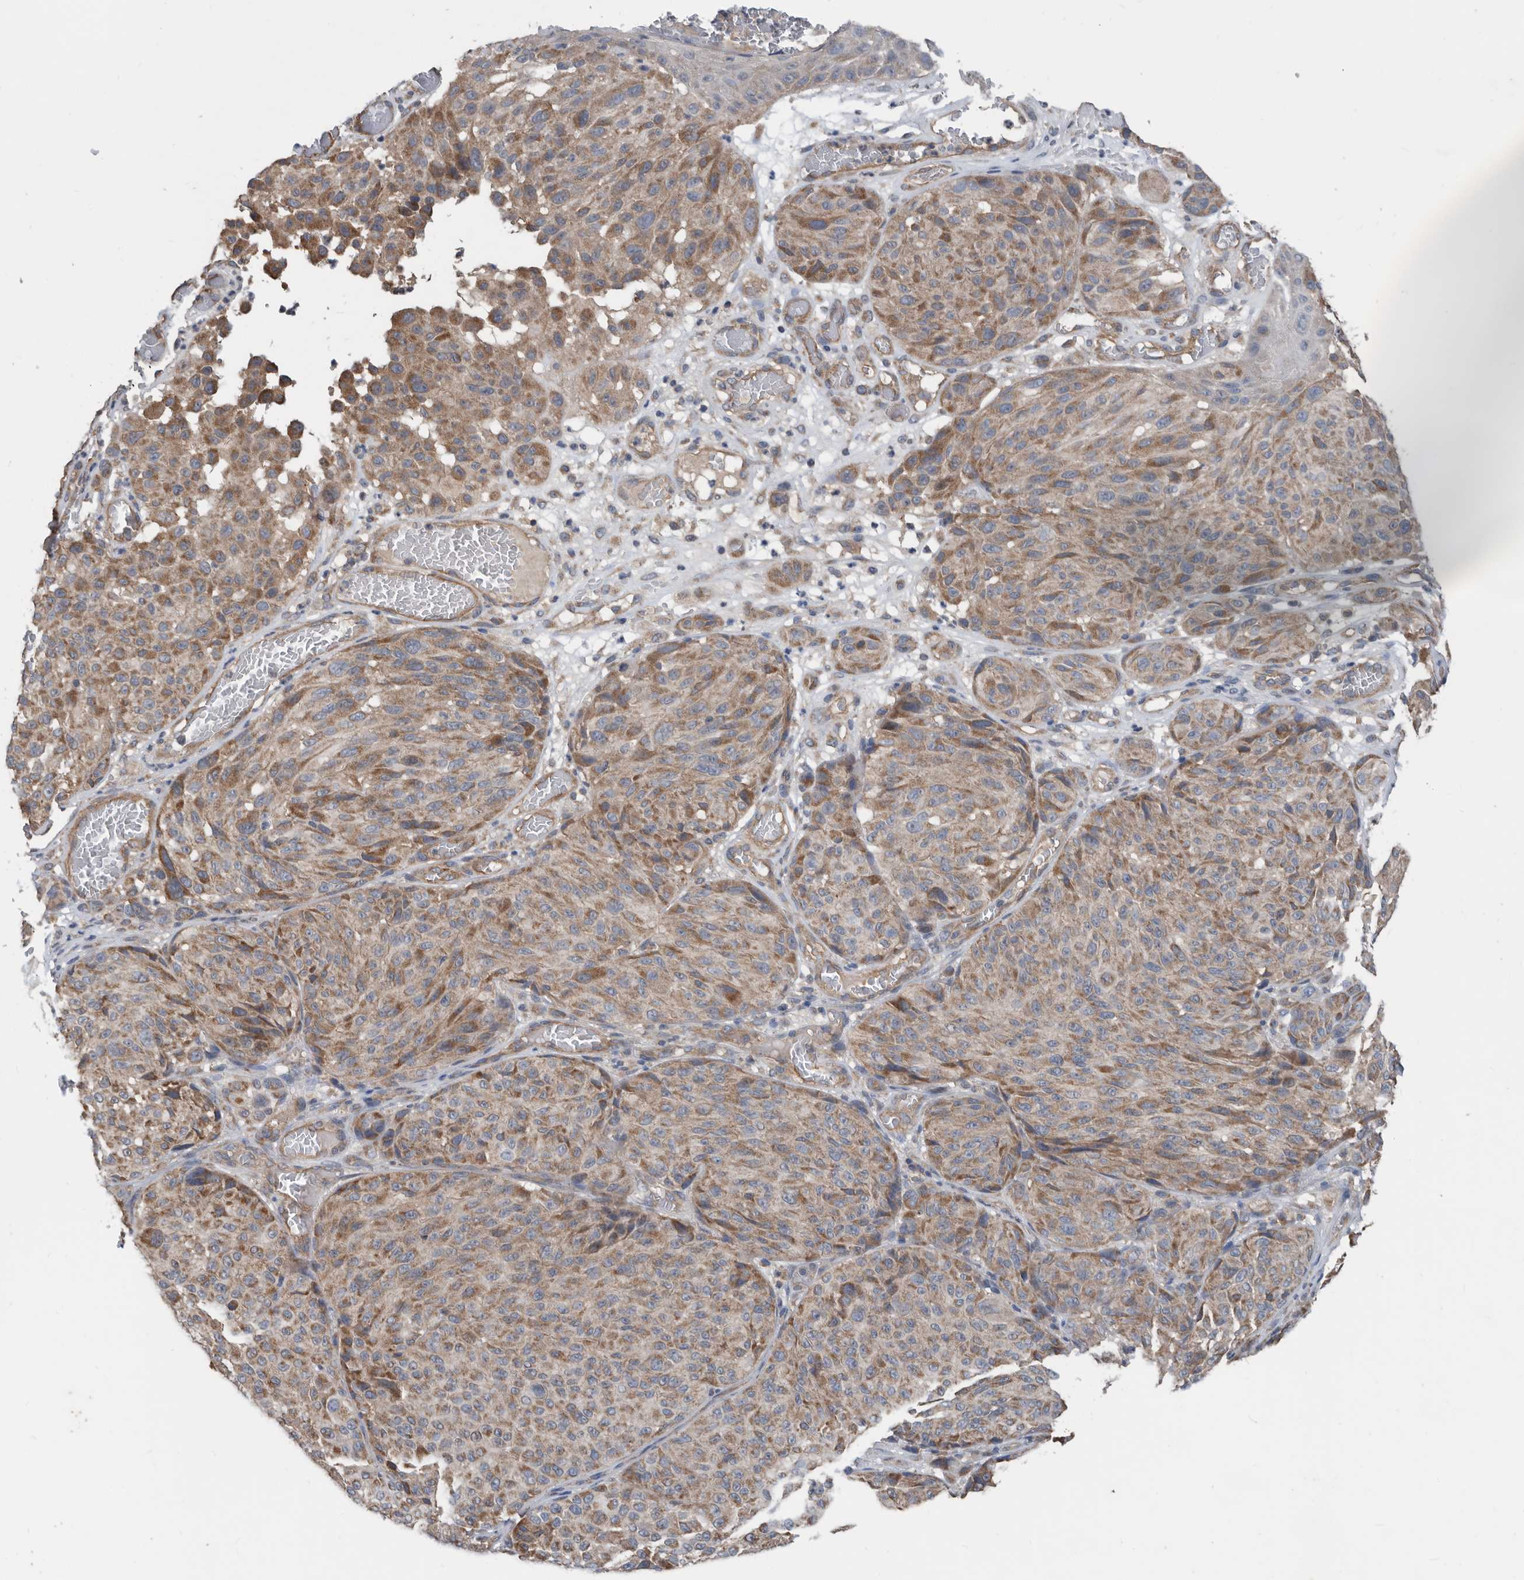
{"staining": {"intensity": "moderate", "quantity": ">75%", "location": "cytoplasmic/membranous"}, "tissue": "melanoma", "cell_type": "Tumor cells", "image_type": "cancer", "snomed": [{"axis": "morphology", "description": "Malignant melanoma, NOS"}, {"axis": "topography", "description": "Skin"}], "caption": "Human melanoma stained with a brown dye displays moderate cytoplasmic/membranous positive positivity in approximately >75% of tumor cells.", "gene": "AFAP1", "patient": {"sex": "male", "age": 83}}